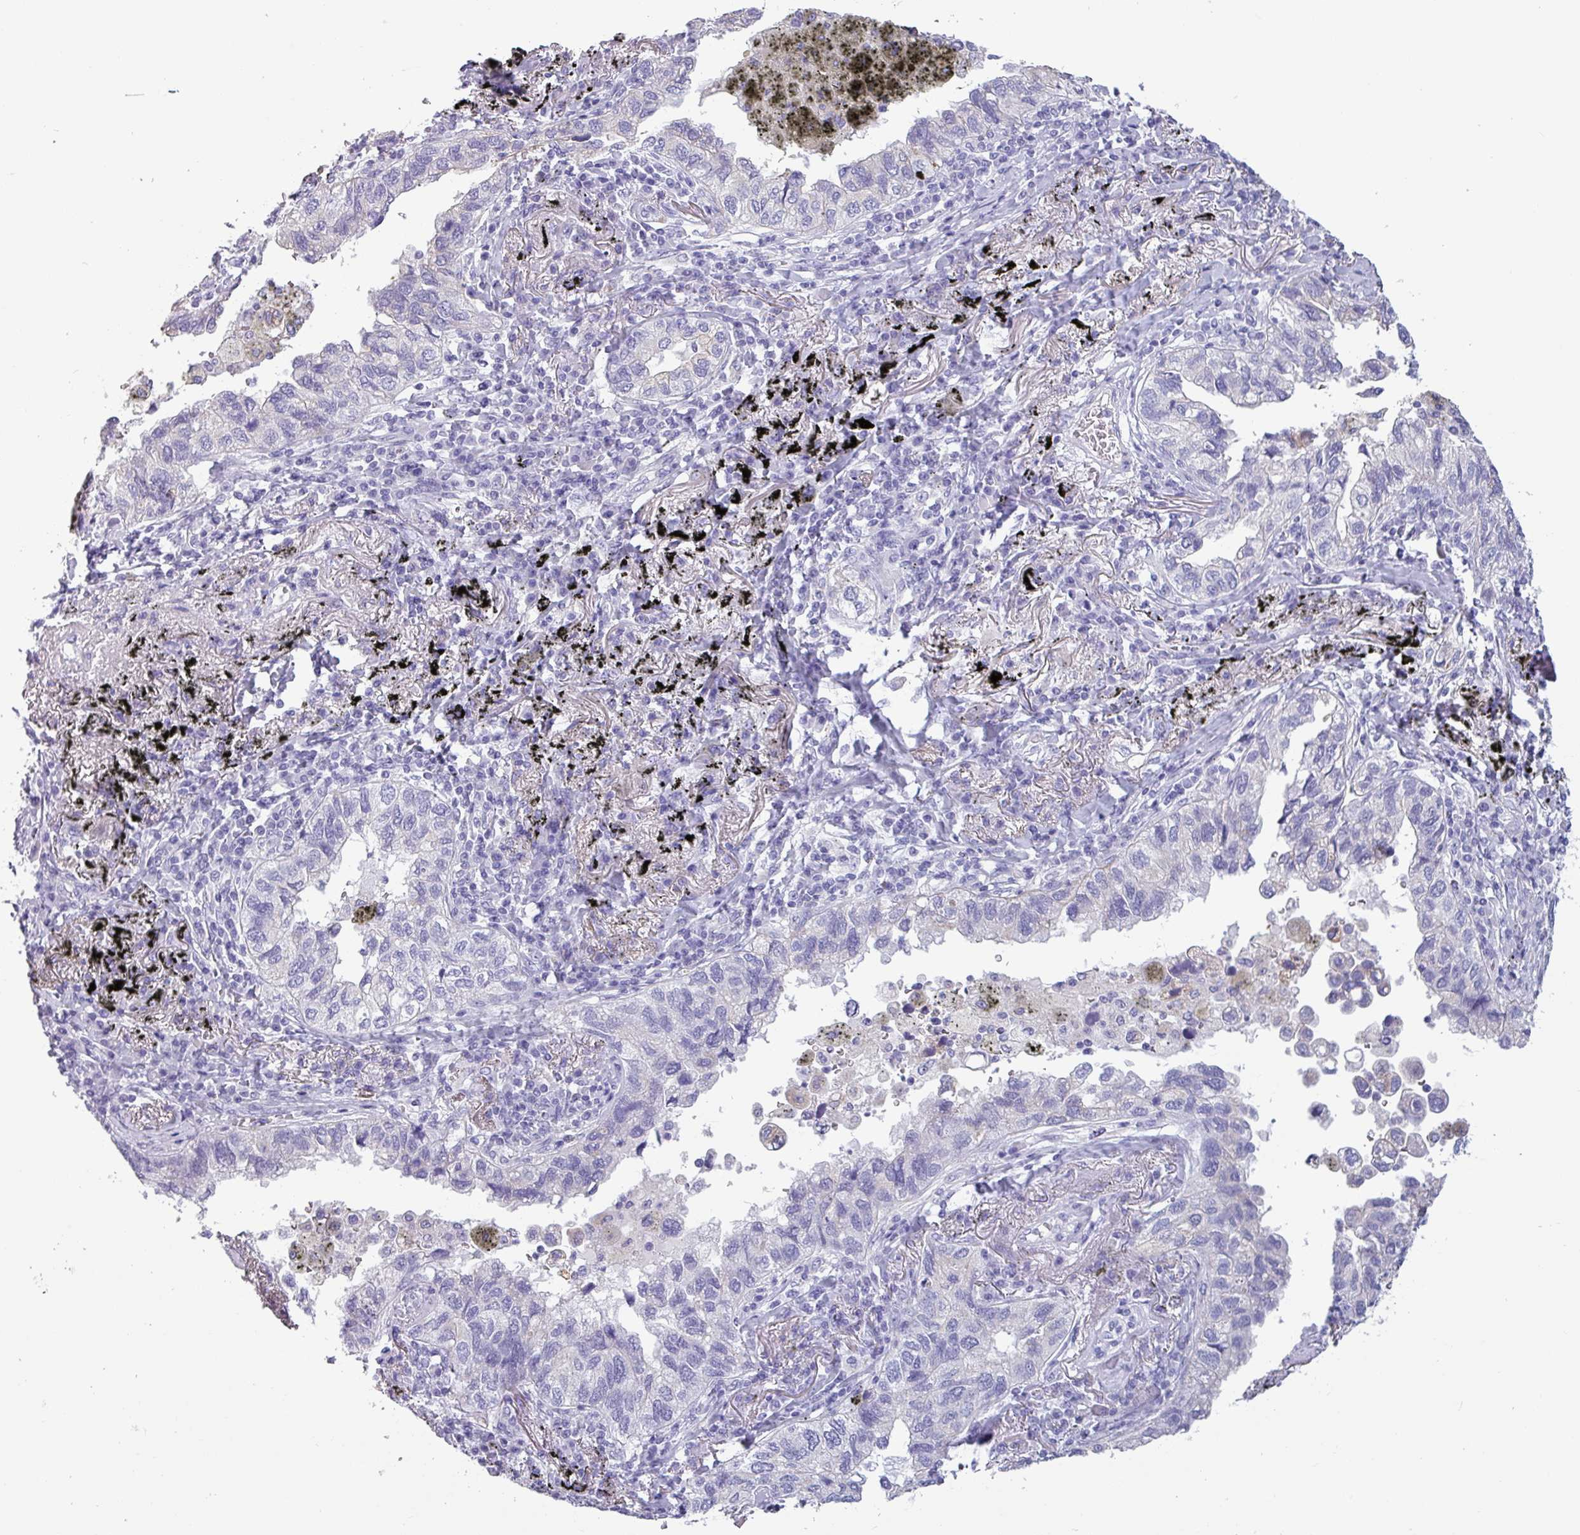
{"staining": {"intensity": "negative", "quantity": "none", "location": "none"}, "tissue": "lung cancer", "cell_type": "Tumor cells", "image_type": "cancer", "snomed": [{"axis": "morphology", "description": "Adenocarcinoma, NOS"}, {"axis": "topography", "description": "Lung"}], "caption": "DAB (3,3'-diaminobenzidine) immunohistochemical staining of lung adenocarcinoma shows no significant positivity in tumor cells. (Stains: DAB (3,3'-diaminobenzidine) immunohistochemistry with hematoxylin counter stain, Microscopy: brightfield microscopy at high magnification).", "gene": "CAMK1", "patient": {"sex": "male", "age": 65}}